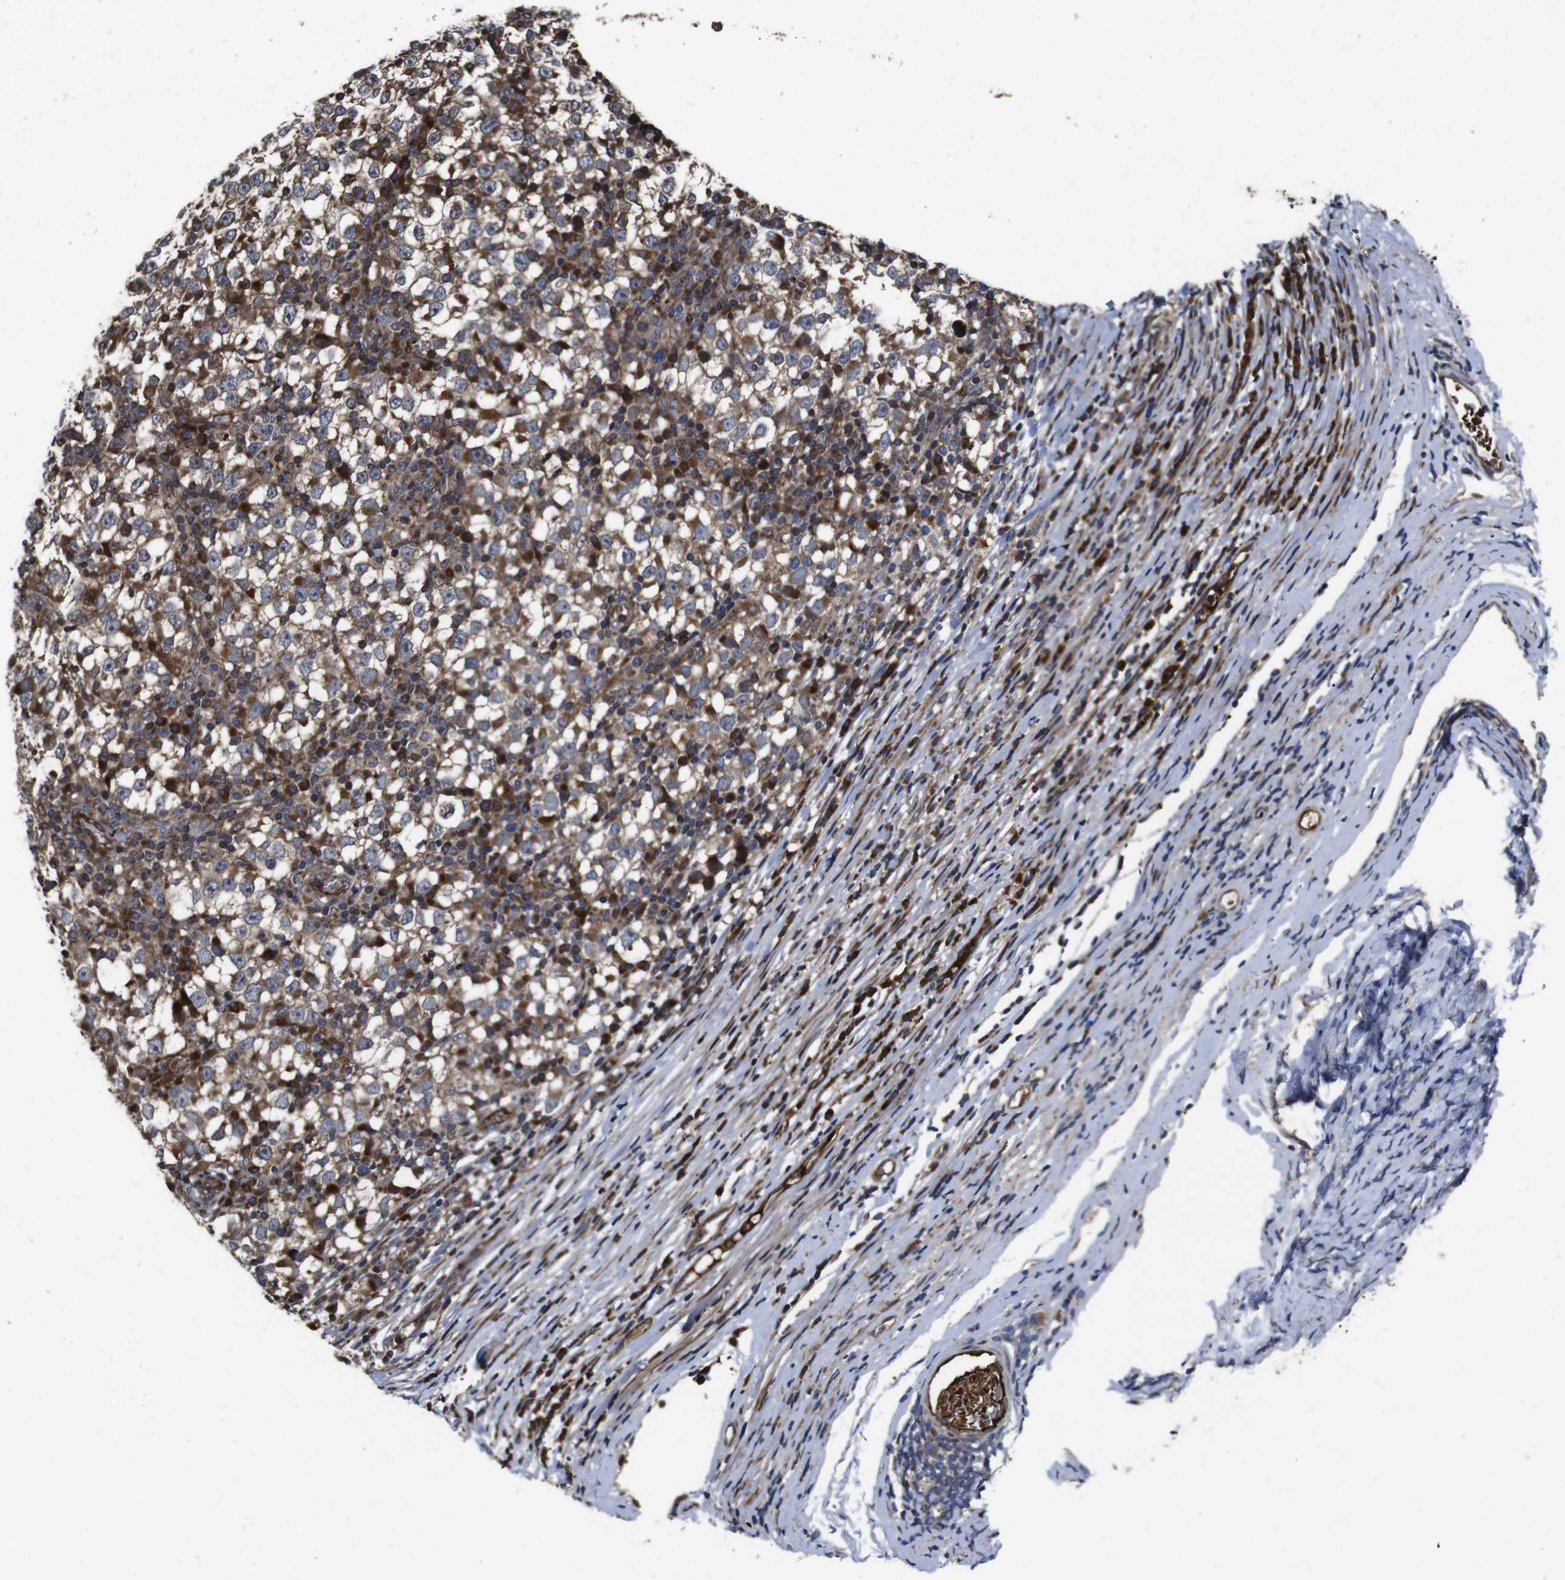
{"staining": {"intensity": "moderate", "quantity": ">75%", "location": "cytoplasmic/membranous"}, "tissue": "testis cancer", "cell_type": "Tumor cells", "image_type": "cancer", "snomed": [{"axis": "morphology", "description": "Seminoma, NOS"}, {"axis": "topography", "description": "Testis"}], "caption": "Seminoma (testis) was stained to show a protein in brown. There is medium levels of moderate cytoplasmic/membranous expression in about >75% of tumor cells.", "gene": "SMYD3", "patient": {"sex": "male", "age": 65}}